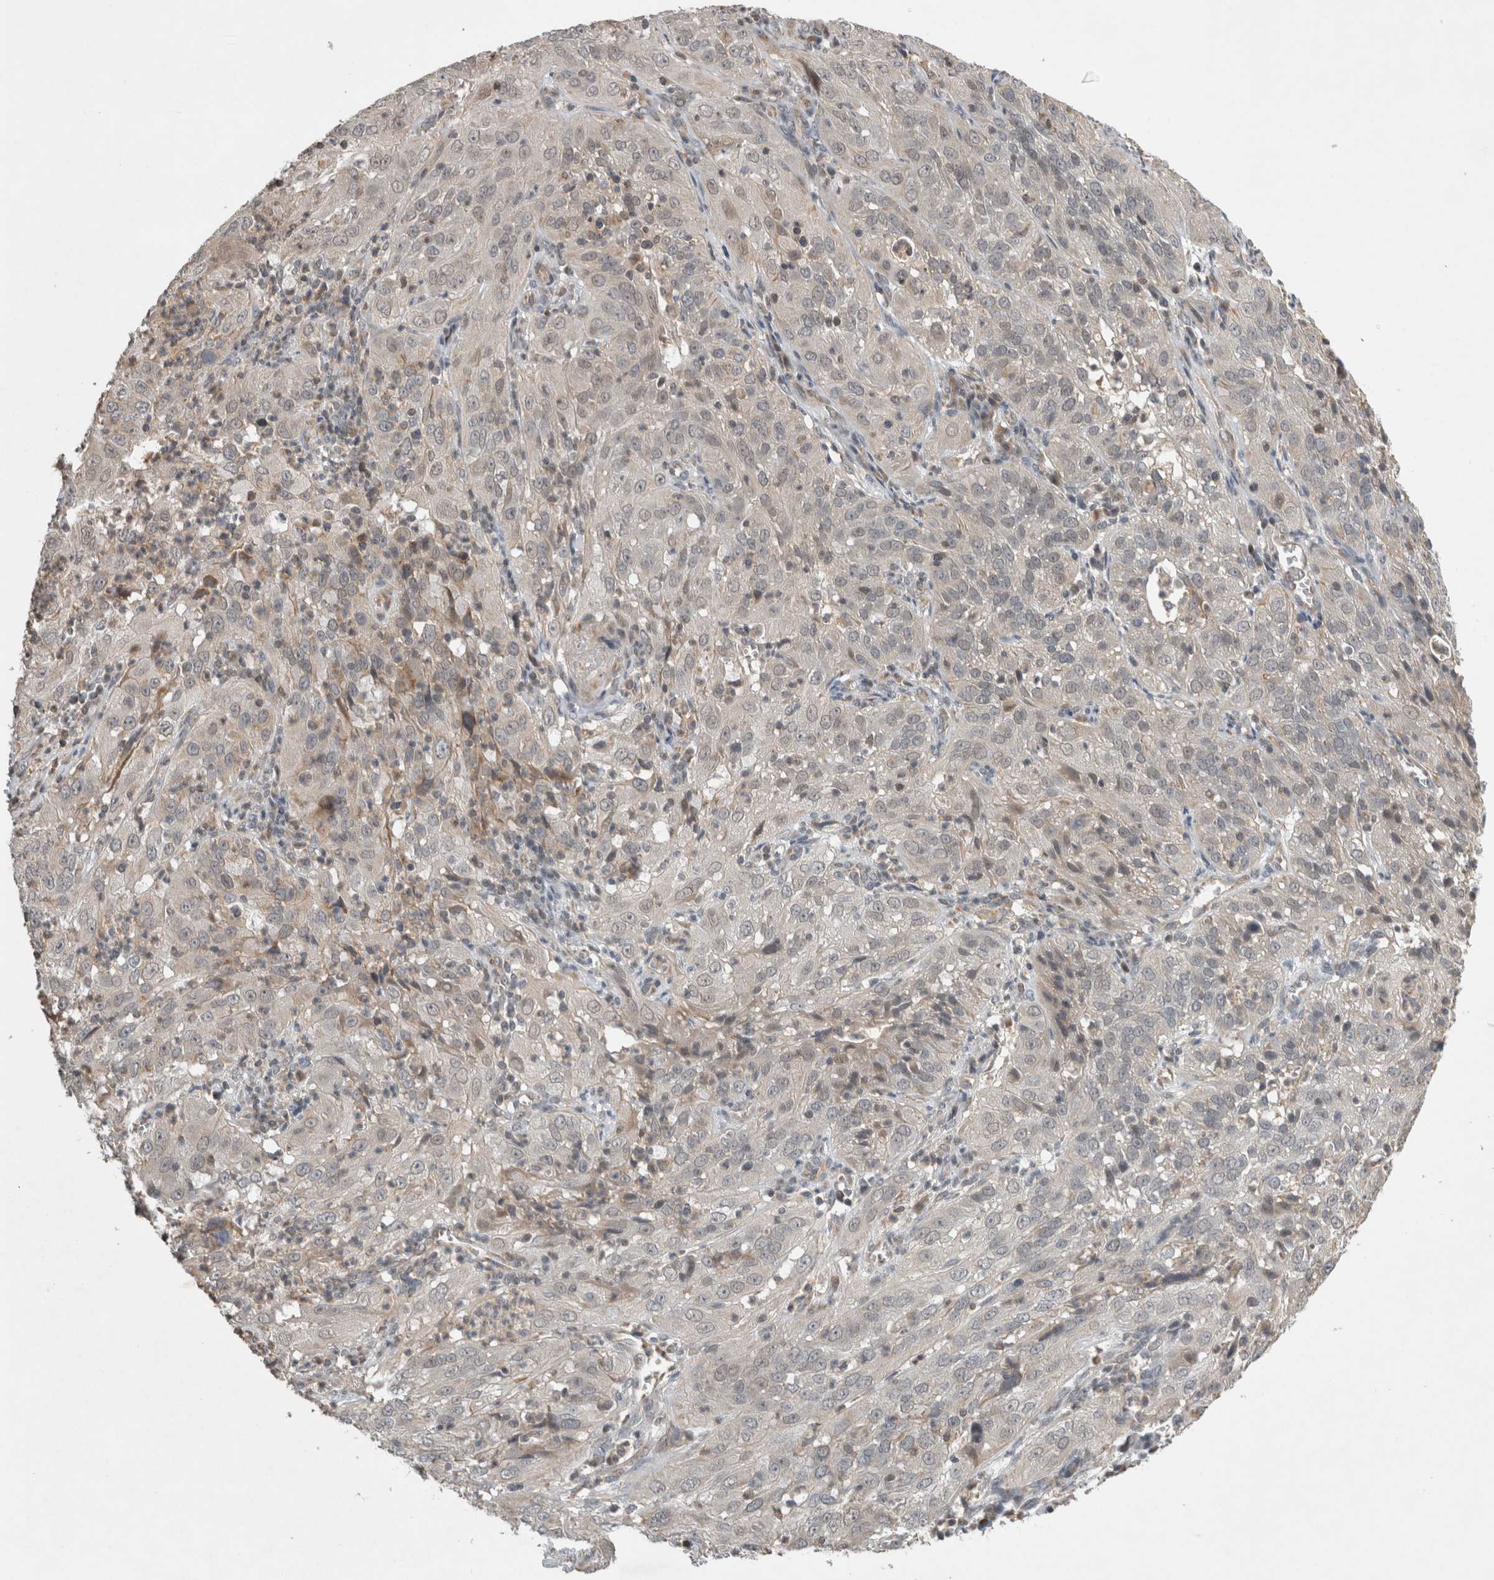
{"staining": {"intensity": "negative", "quantity": "none", "location": "none"}, "tissue": "cervical cancer", "cell_type": "Tumor cells", "image_type": "cancer", "snomed": [{"axis": "morphology", "description": "Squamous cell carcinoma, NOS"}, {"axis": "topography", "description": "Cervix"}], "caption": "This photomicrograph is of cervical cancer (squamous cell carcinoma) stained with immunohistochemistry (IHC) to label a protein in brown with the nuclei are counter-stained blue. There is no positivity in tumor cells.", "gene": "KCNIP1", "patient": {"sex": "female", "age": 32}}